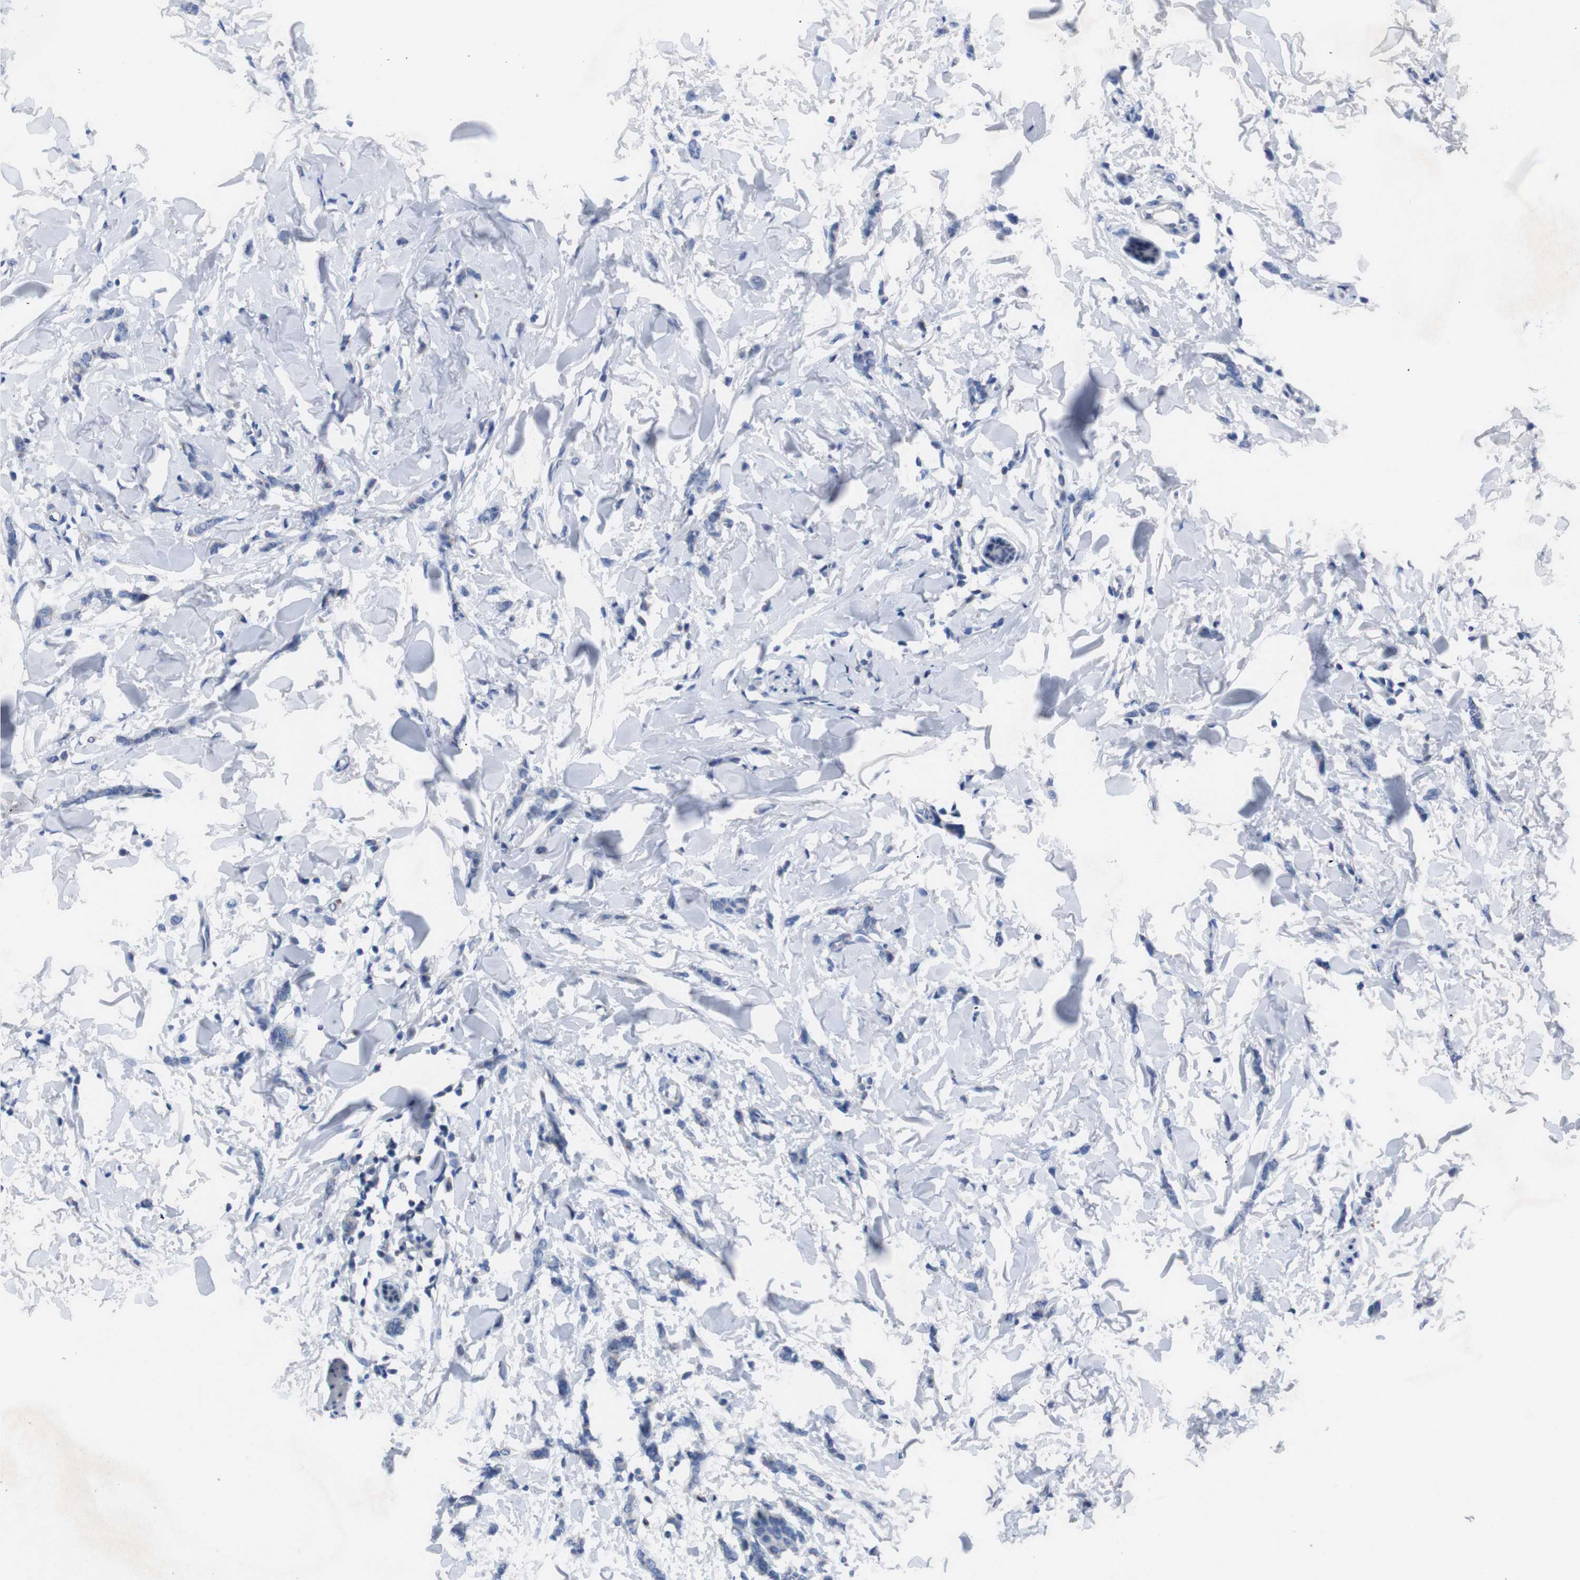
{"staining": {"intensity": "negative", "quantity": "none", "location": "none"}, "tissue": "breast cancer", "cell_type": "Tumor cells", "image_type": "cancer", "snomed": [{"axis": "morphology", "description": "Lobular carcinoma"}, {"axis": "topography", "description": "Skin"}, {"axis": "topography", "description": "Breast"}], "caption": "Tumor cells show no significant positivity in breast cancer.", "gene": "IRF4", "patient": {"sex": "female", "age": 46}}